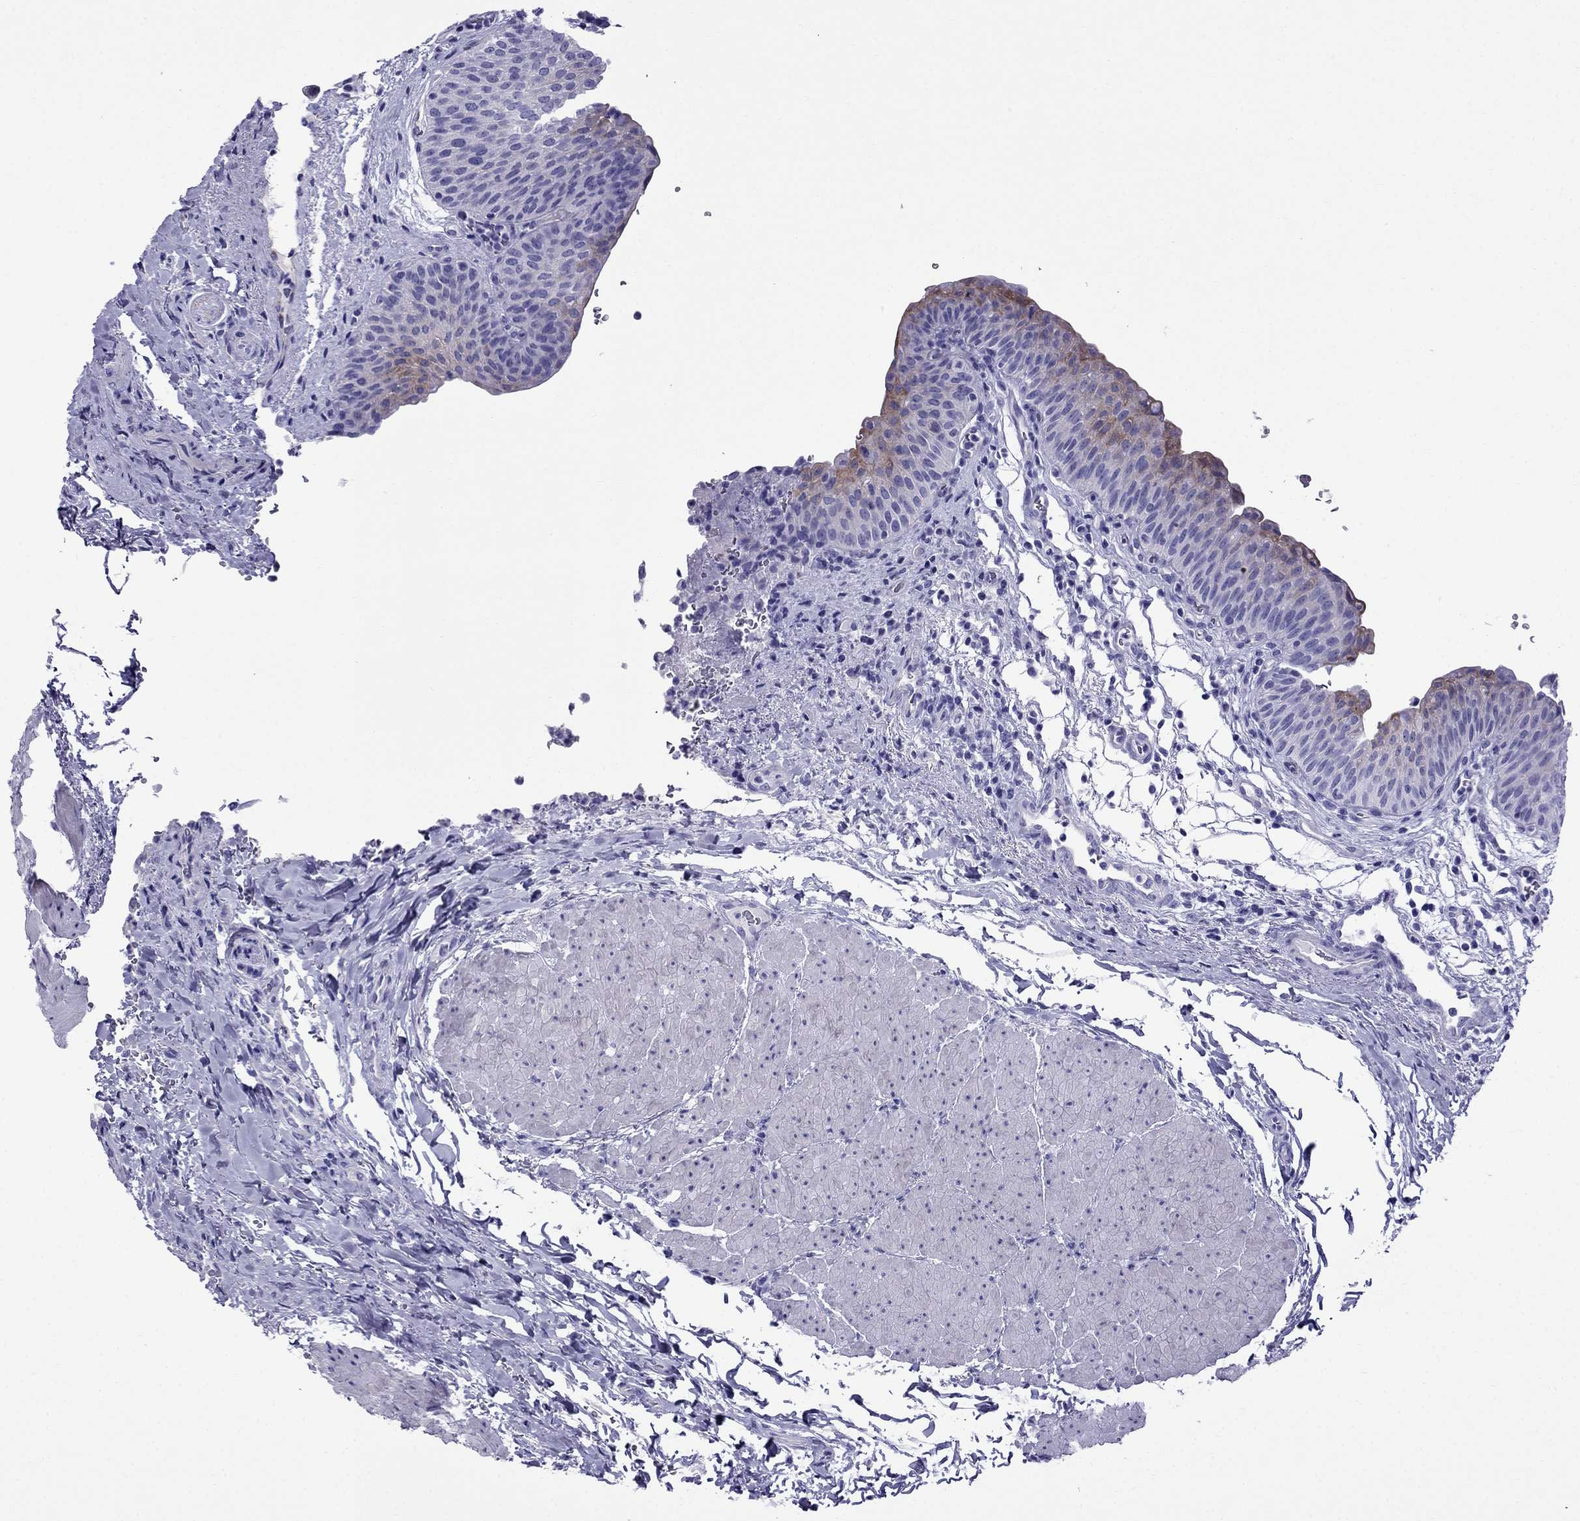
{"staining": {"intensity": "moderate", "quantity": "<25%", "location": "cytoplasmic/membranous"}, "tissue": "urinary bladder", "cell_type": "Urothelial cells", "image_type": "normal", "snomed": [{"axis": "morphology", "description": "Normal tissue, NOS"}, {"axis": "topography", "description": "Urinary bladder"}], "caption": "Immunohistochemical staining of benign human urinary bladder reveals low levels of moderate cytoplasmic/membranous expression in about <25% of urothelial cells.", "gene": "CRYBA1", "patient": {"sex": "male", "age": 66}}